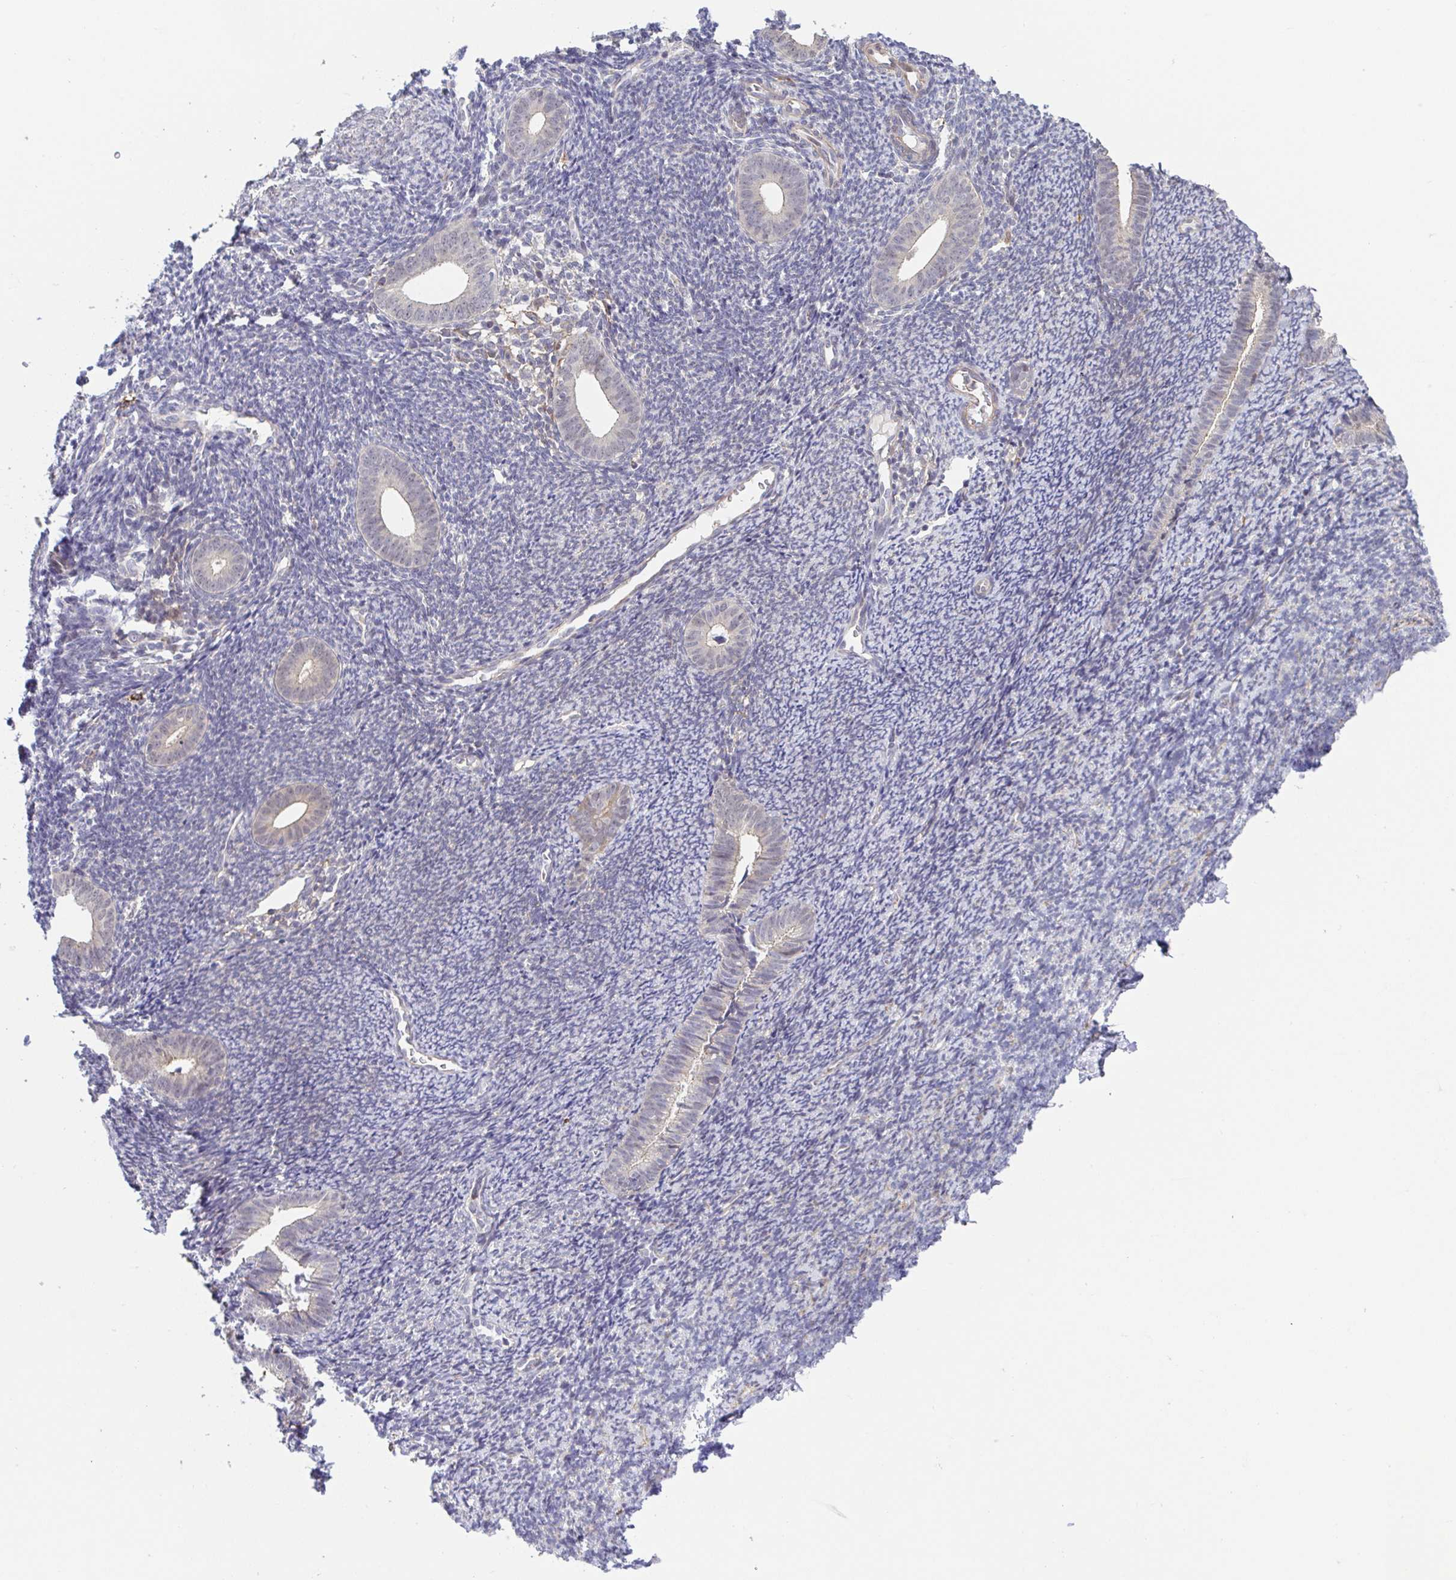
{"staining": {"intensity": "negative", "quantity": "none", "location": "none"}, "tissue": "endometrium", "cell_type": "Cells in endometrial stroma", "image_type": "normal", "snomed": [{"axis": "morphology", "description": "Normal tissue, NOS"}, {"axis": "topography", "description": "Endometrium"}], "caption": "Endometrium was stained to show a protein in brown. There is no significant expression in cells in endometrial stroma. Brightfield microscopy of IHC stained with DAB (3,3'-diaminobenzidine) (brown) and hematoxylin (blue), captured at high magnification.", "gene": "PREPL", "patient": {"sex": "female", "age": 39}}